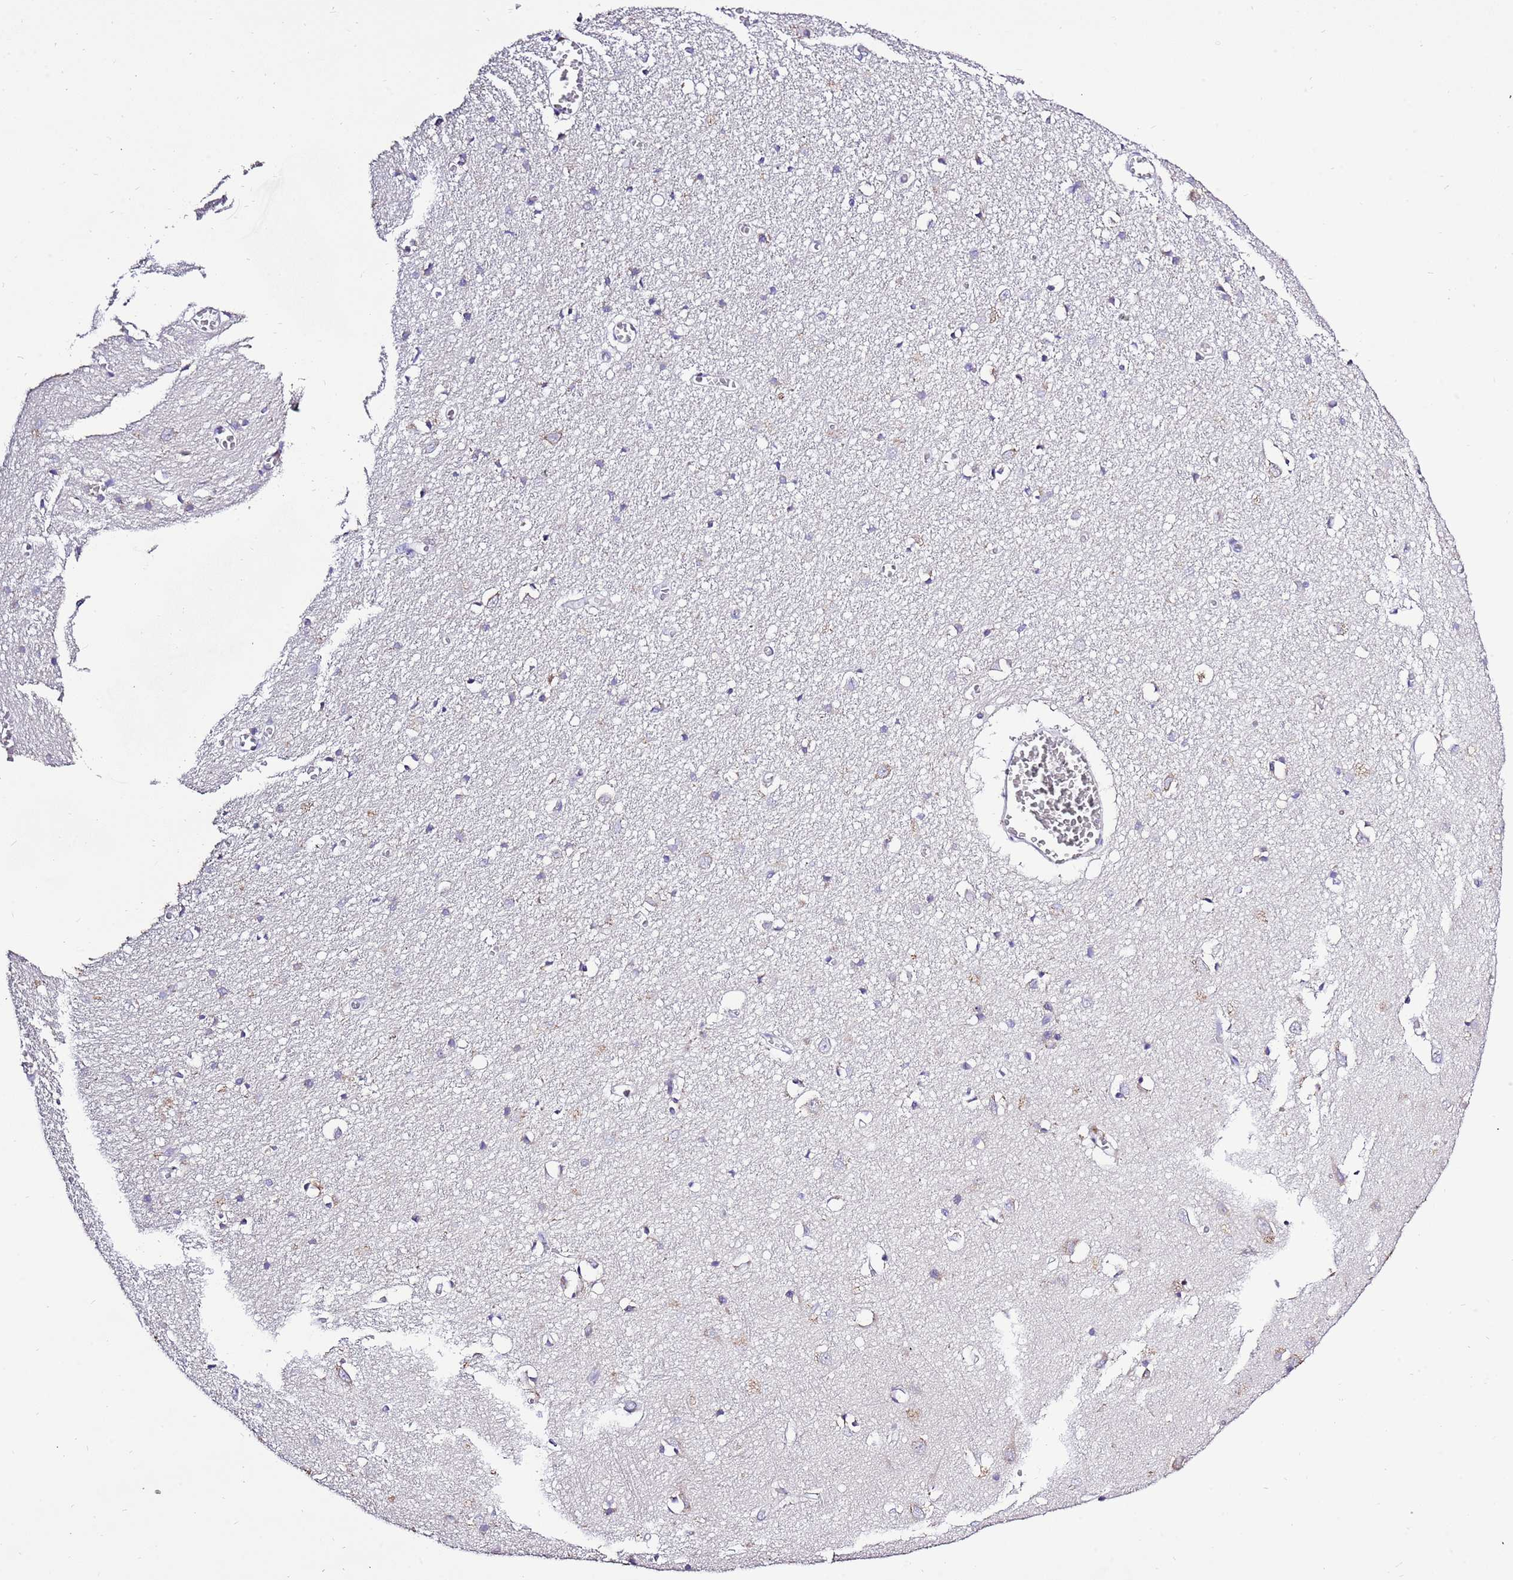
{"staining": {"intensity": "negative", "quantity": "none", "location": "none"}, "tissue": "cerebral cortex", "cell_type": "Endothelial cells", "image_type": "normal", "snomed": [{"axis": "morphology", "description": "Normal tissue, NOS"}, {"axis": "topography", "description": "Cerebral cortex"}], "caption": "High magnification brightfield microscopy of benign cerebral cortex stained with DAB (brown) and counterstained with hematoxylin (blue): endothelial cells show no significant staining.", "gene": "GLCE", "patient": {"sex": "female", "age": 64}}